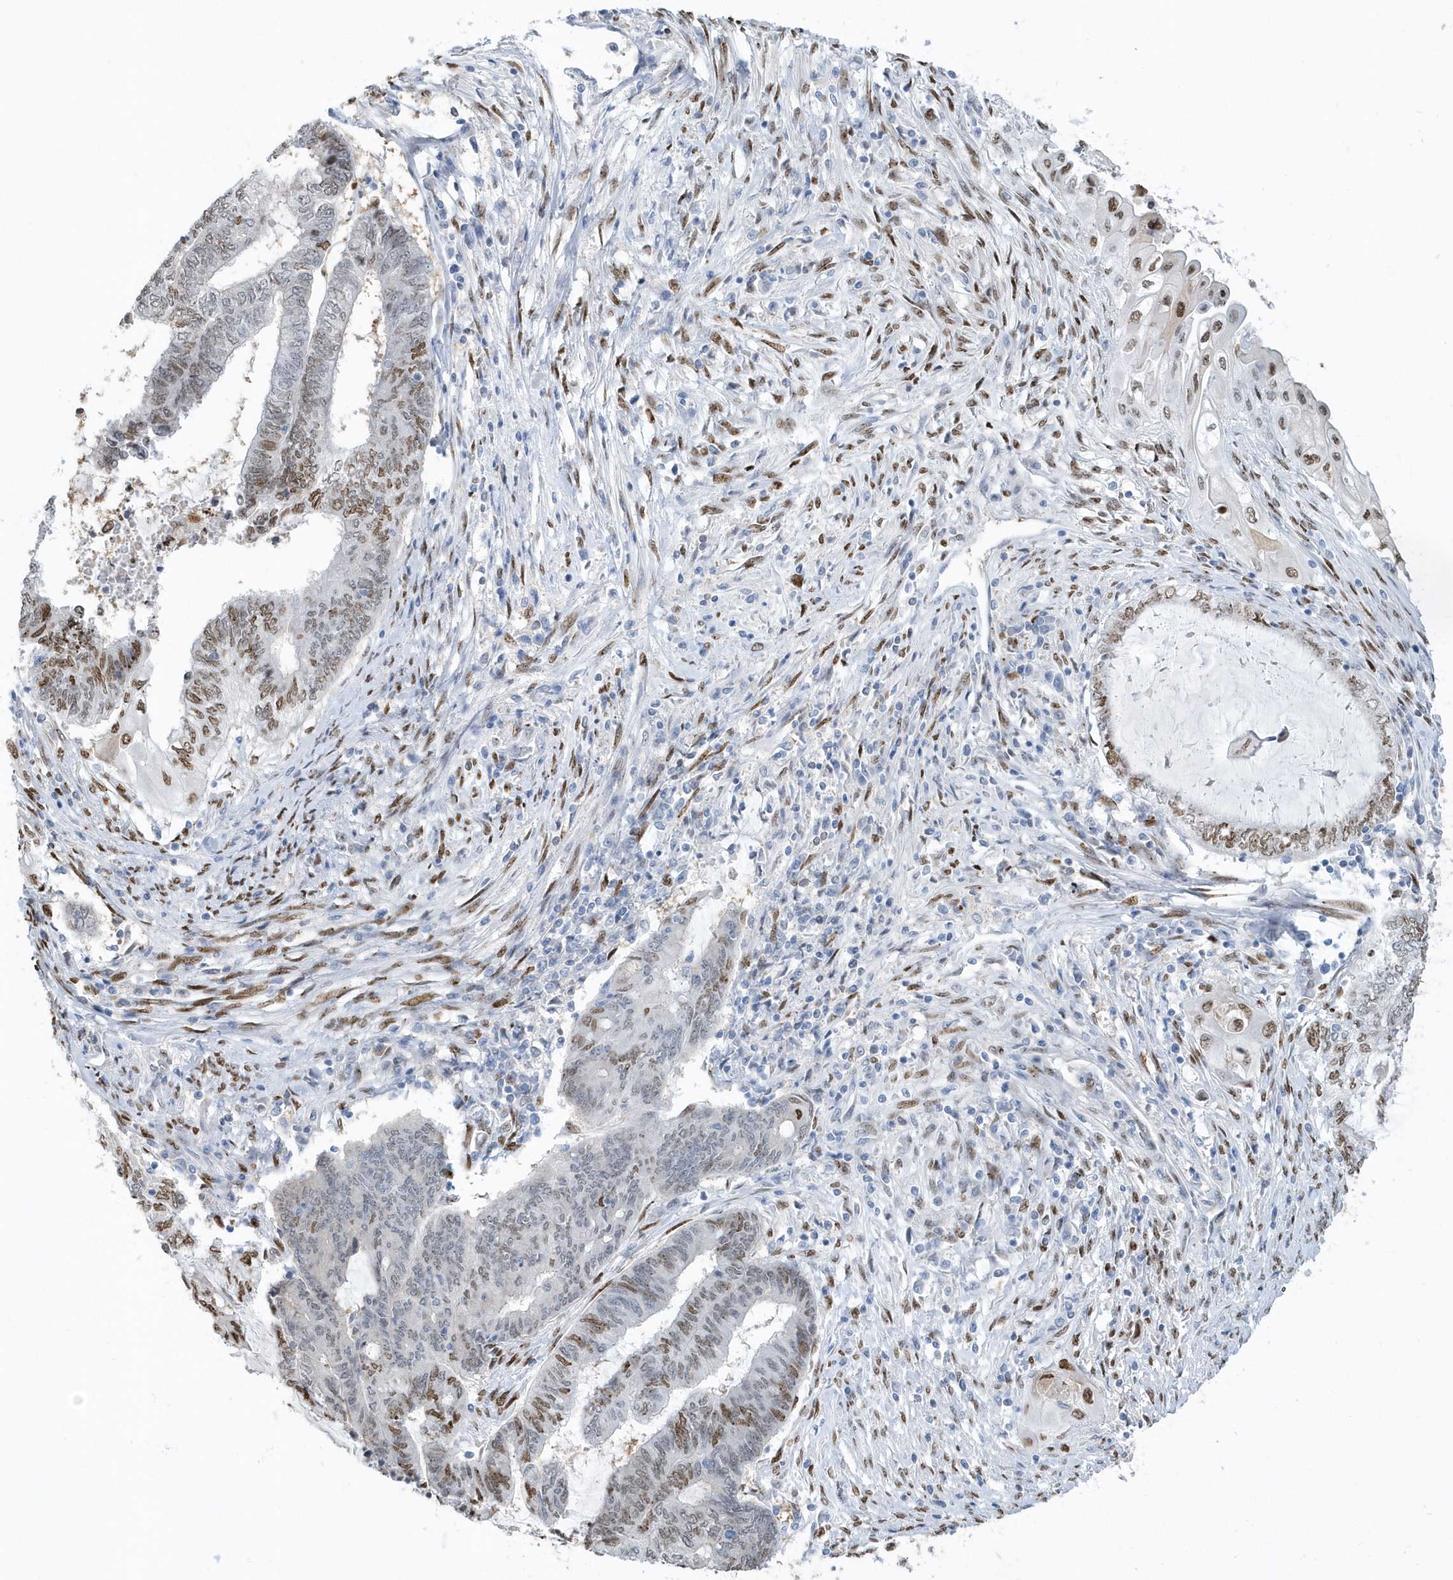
{"staining": {"intensity": "moderate", "quantity": "25%-75%", "location": "nuclear"}, "tissue": "endometrial cancer", "cell_type": "Tumor cells", "image_type": "cancer", "snomed": [{"axis": "morphology", "description": "Adenocarcinoma, NOS"}, {"axis": "topography", "description": "Uterus"}, {"axis": "topography", "description": "Endometrium"}], "caption": "Endometrial adenocarcinoma stained with DAB immunohistochemistry (IHC) demonstrates medium levels of moderate nuclear positivity in about 25%-75% of tumor cells. (IHC, brightfield microscopy, high magnification).", "gene": "MACROH2A2", "patient": {"sex": "female", "age": 70}}